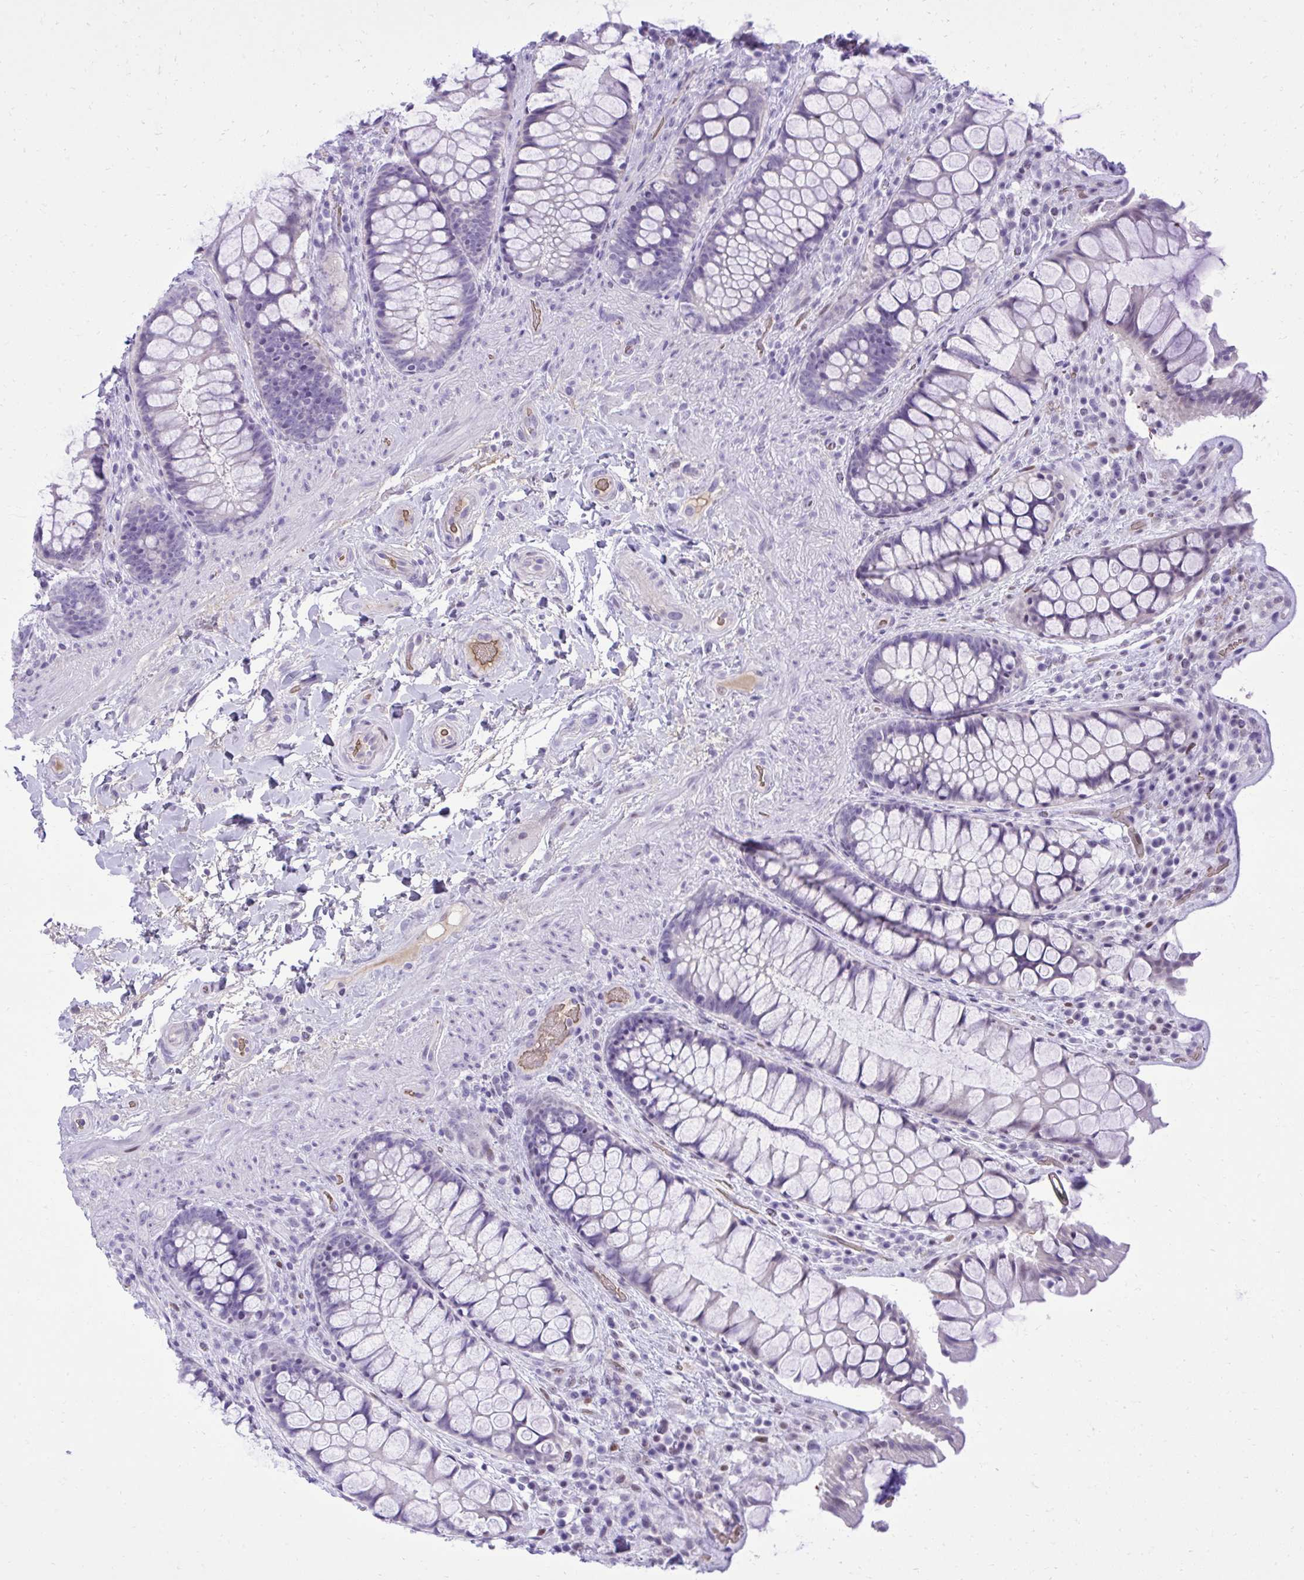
{"staining": {"intensity": "negative", "quantity": "none", "location": "none"}, "tissue": "rectum", "cell_type": "Glandular cells", "image_type": "normal", "snomed": [{"axis": "morphology", "description": "Normal tissue, NOS"}, {"axis": "topography", "description": "Rectum"}], "caption": "Photomicrograph shows no protein expression in glandular cells of benign rectum.", "gene": "PITPNM3", "patient": {"sex": "female", "age": 58}}